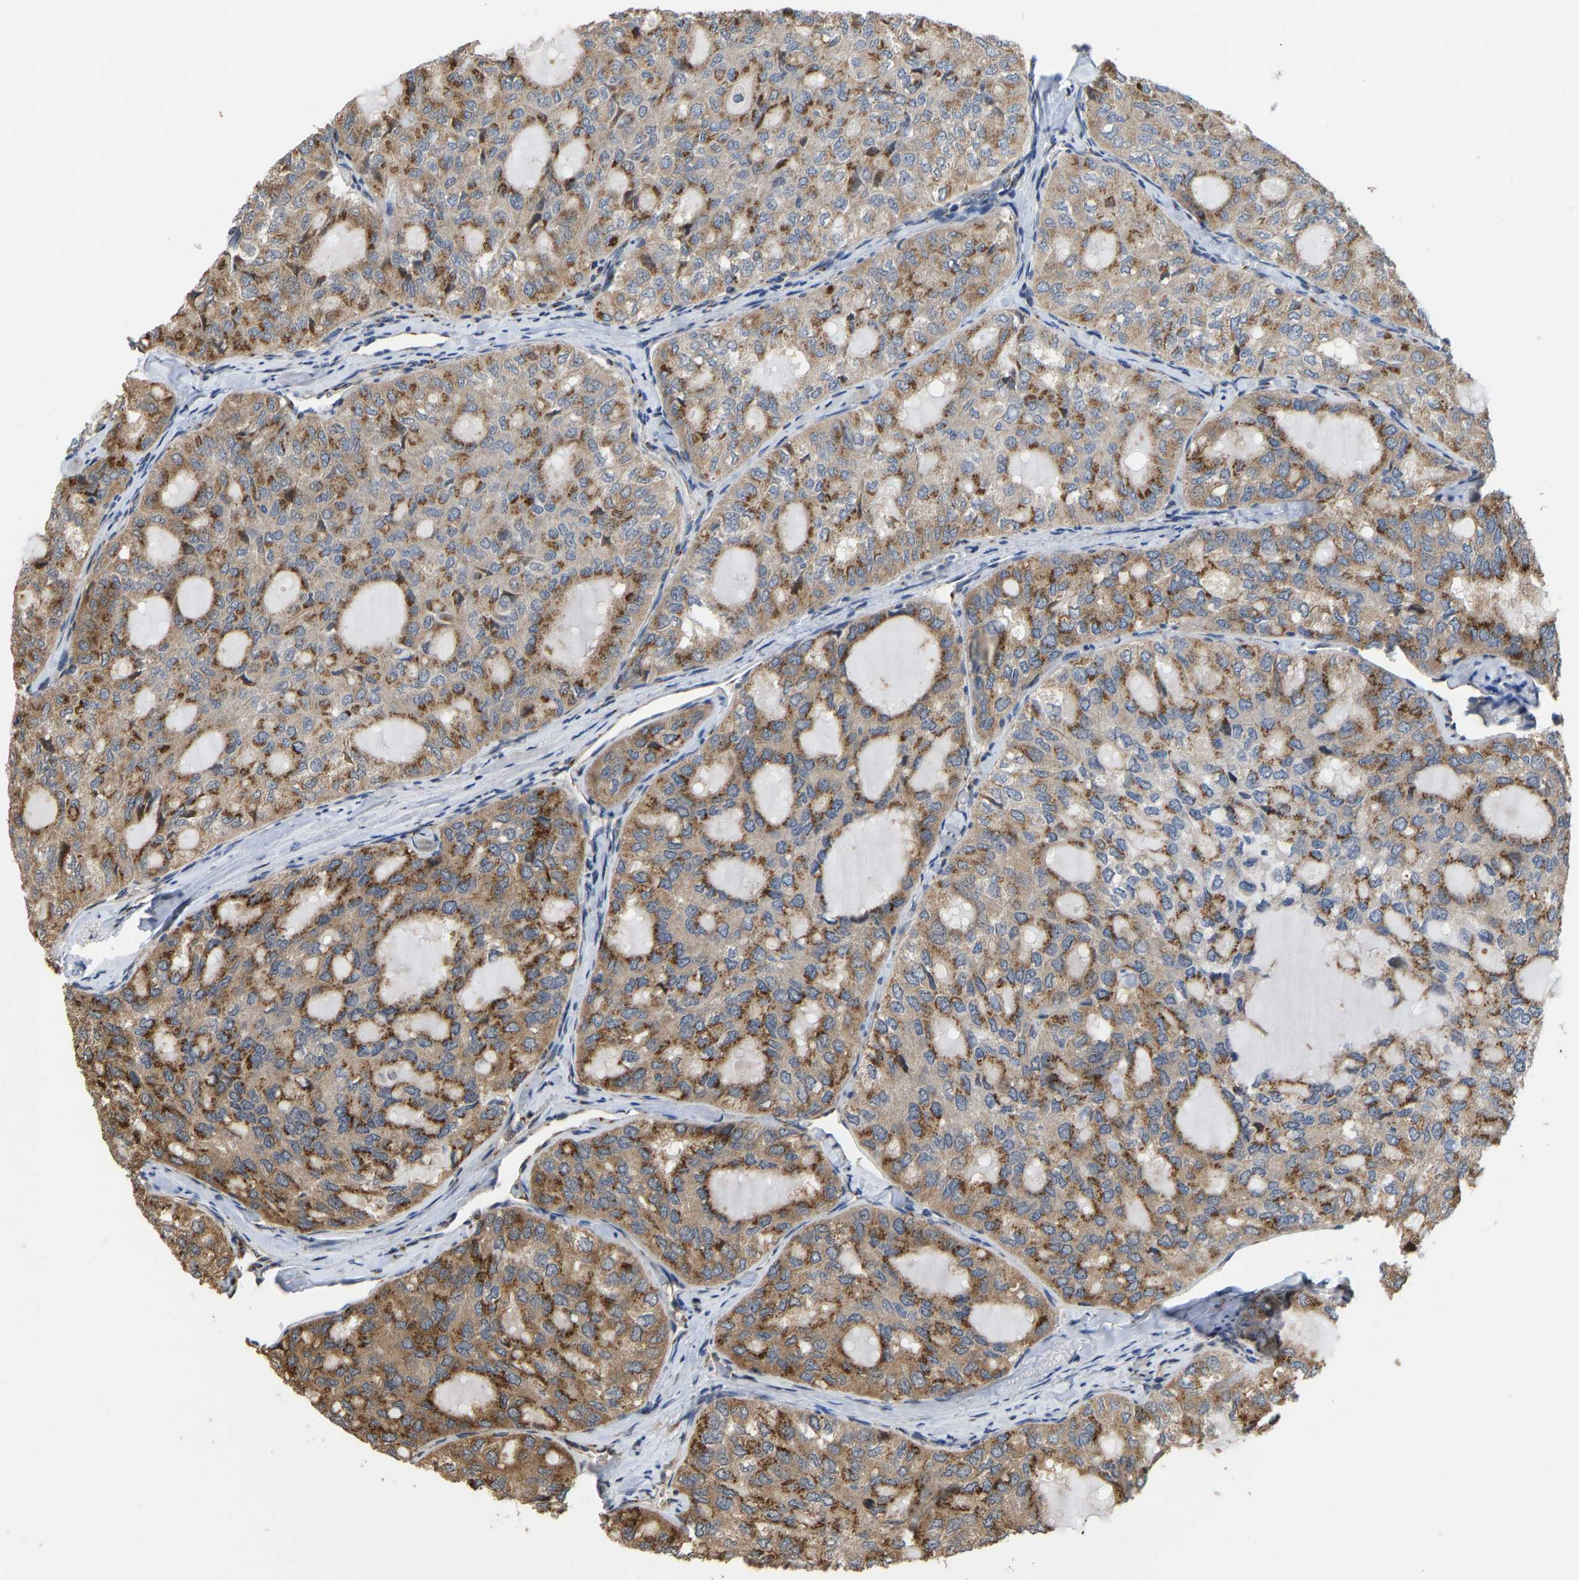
{"staining": {"intensity": "moderate", "quantity": ">75%", "location": "cytoplasmic/membranous"}, "tissue": "thyroid cancer", "cell_type": "Tumor cells", "image_type": "cancer", "snomed": [{"axis": "morphology", "description": "Follicular adenoma carcinoma, NOS"}, {"axis": "topography", "description": "Thyroid gland"}], "caption": "Thyroid cancer tissue demonstrates moderate cytoplasmic/membranous staining in about >75% of tumor cells", "gene": "YIPF4", "patient": {"sex": "male", "age": 75}}